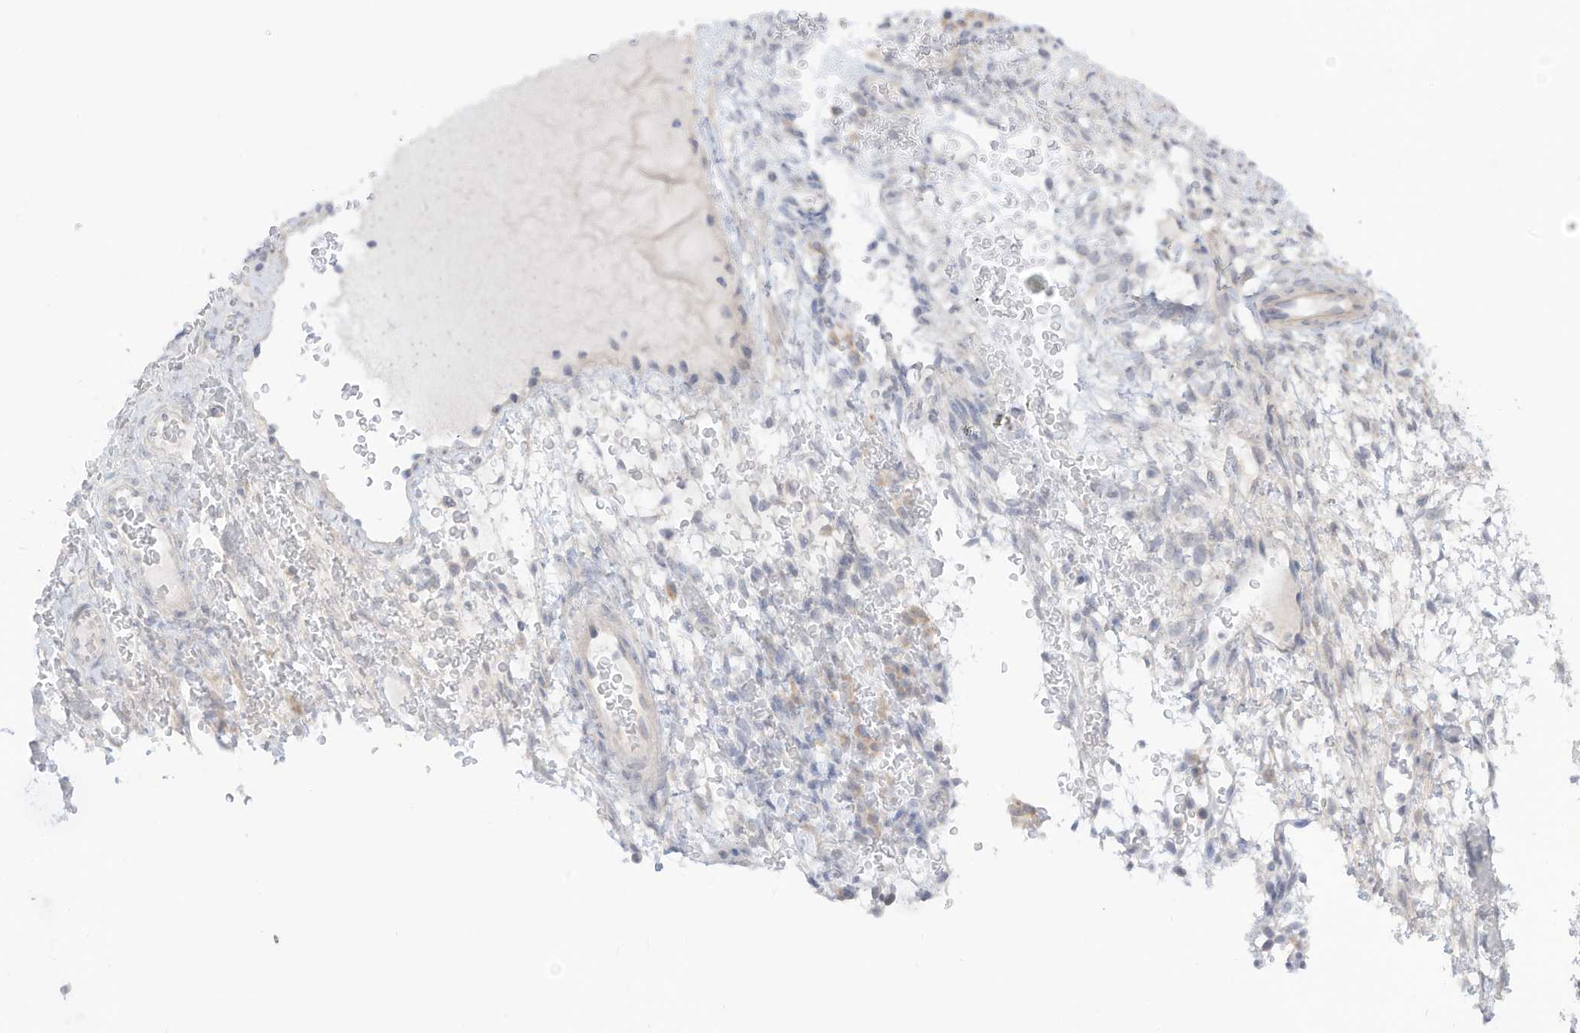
{"staining": {"intensity": "negative", "quantity": "none", "location": "none"}, "tissue": "ovarian cancer", "cell_type": "Tumor cells", "image_type": "cancer", "snomed": [{"axis": "morphology", "description": "Cystadenocarcinoma, mucinous, NOS"}, {"axis": "topography", "description": "Ovary"}], "caption": "Human ovarian cancer stained for a protein using IHC reveals no expression in tumor cells.", "gene": "OGT", "patient": {"sex": "female", "age": 37}}